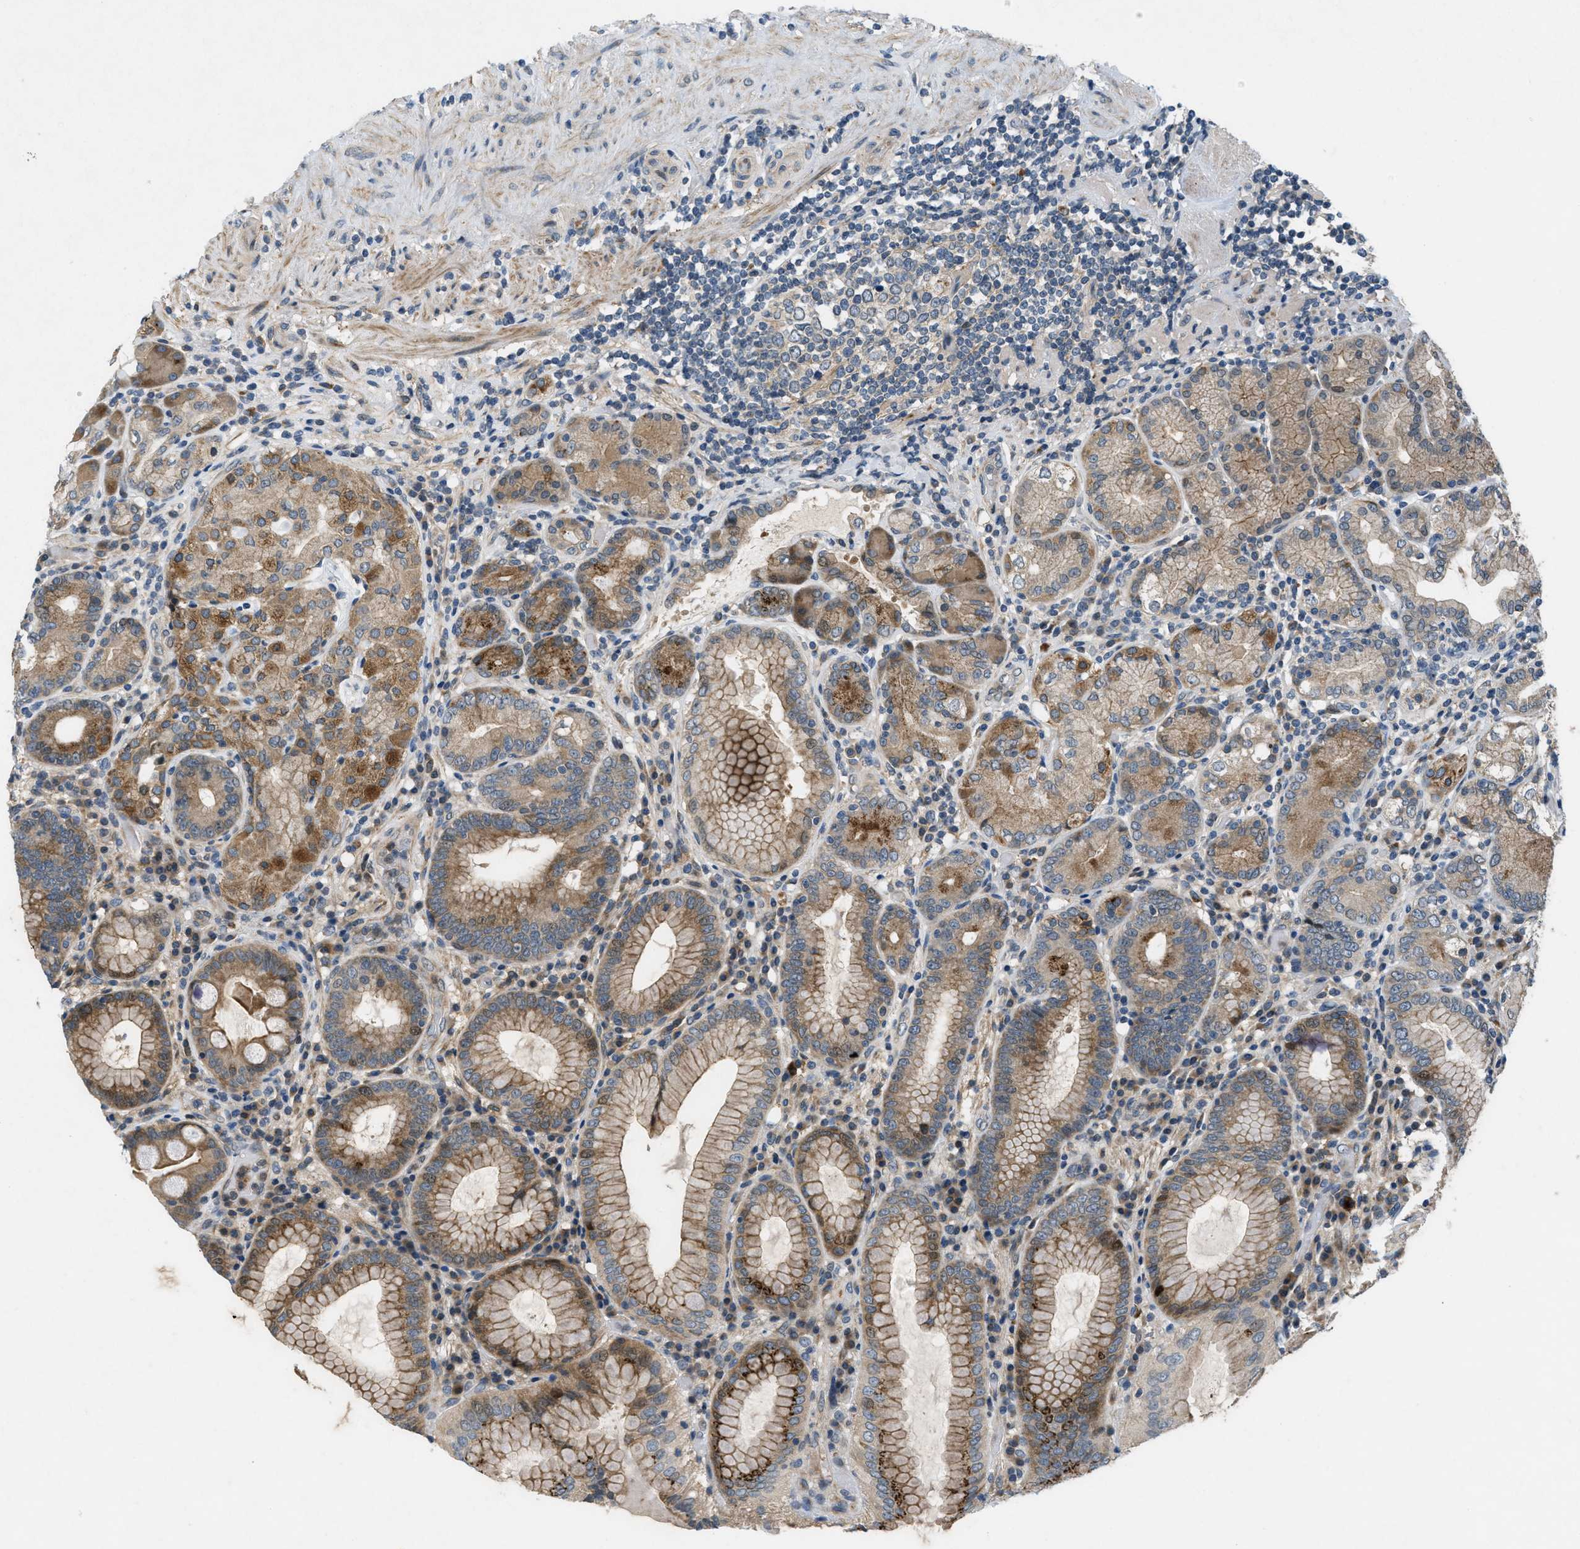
{"staining": {"intensity": "moderate", "quantity": "25%-75%", "location": "cytoplasmic/membranous"}, "tissue": "stomach", "cell_type": "Glandular cells", "image_type": "normal", "snomed": [{"axis": "morphology", "description": "Normal tissue, NOS"}, {"axis": "topography", "description": "Stomach, lower"}], "caption": "Glandular cells exhibit moderate cytoplasmic/membranous expression in about 25%-75% of cells in normal stomach. (brown staining indicates protein expression, while blue staining denotes nuclei).", "gene": "ADCY6", "patient": {"sex": "female", "age": 76}}